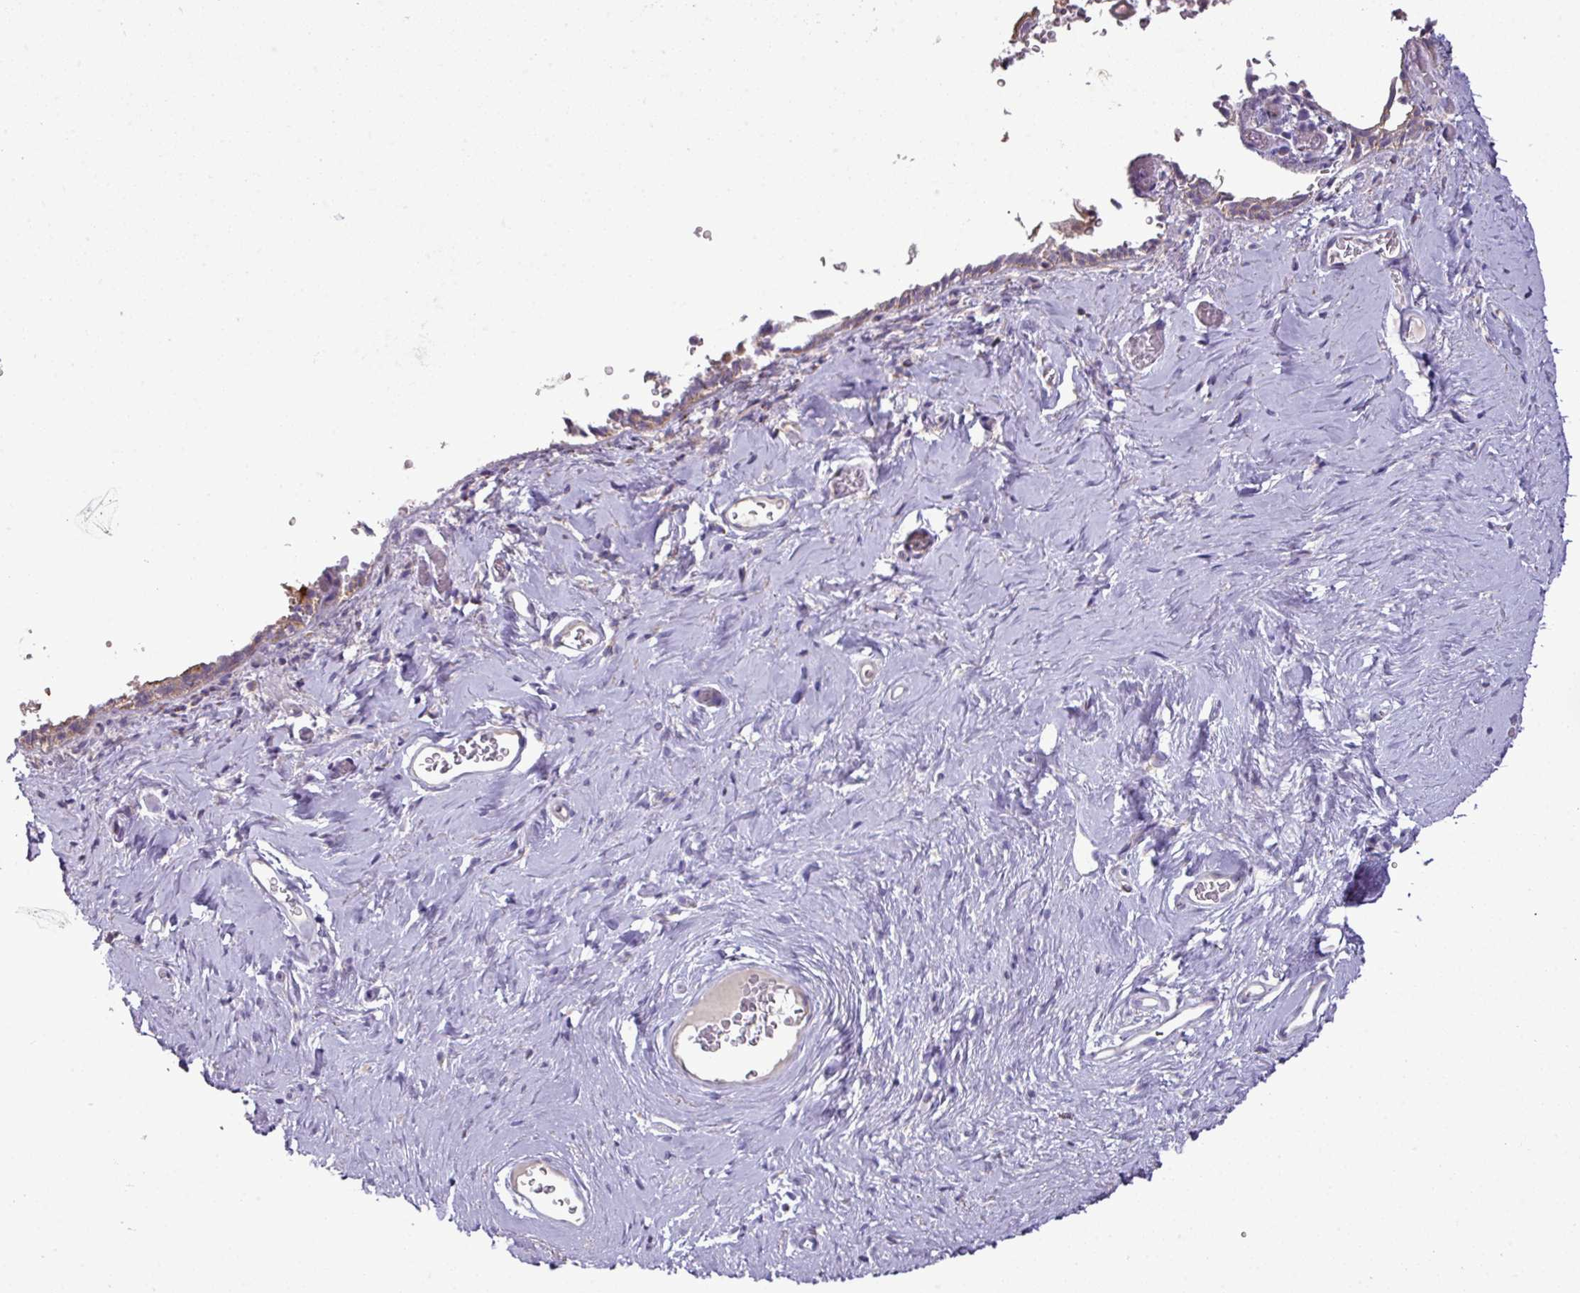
{"staining": {"intensity": "strong", "quantity": "25%-75%", "location": "cytoplasmic/membranous"}, "tissue": "vagina", "cell_type": "Squamous epithelial cells", "image_type": "normal", "snomed": [{"axis": "morphology", "description": "Normal tissue, NOS"}, {"axis": "morphology", "description": "Adenocarcinoma, NOS"}, {"axis": "topography", "description": "Rectum"}, {"axis": "topography", "description": "Vagina"}, {"axis": "topography", "description": "Peripheral nerve tissue"}], "caption": "Protein expression analysis of benign vagina reveals strong cytoplasmic/membranous expression in about 25%-75% of squamous epithelial cells.", "gene": "TRAPPC1", "patient": {"sex": "female", "age": 71}}